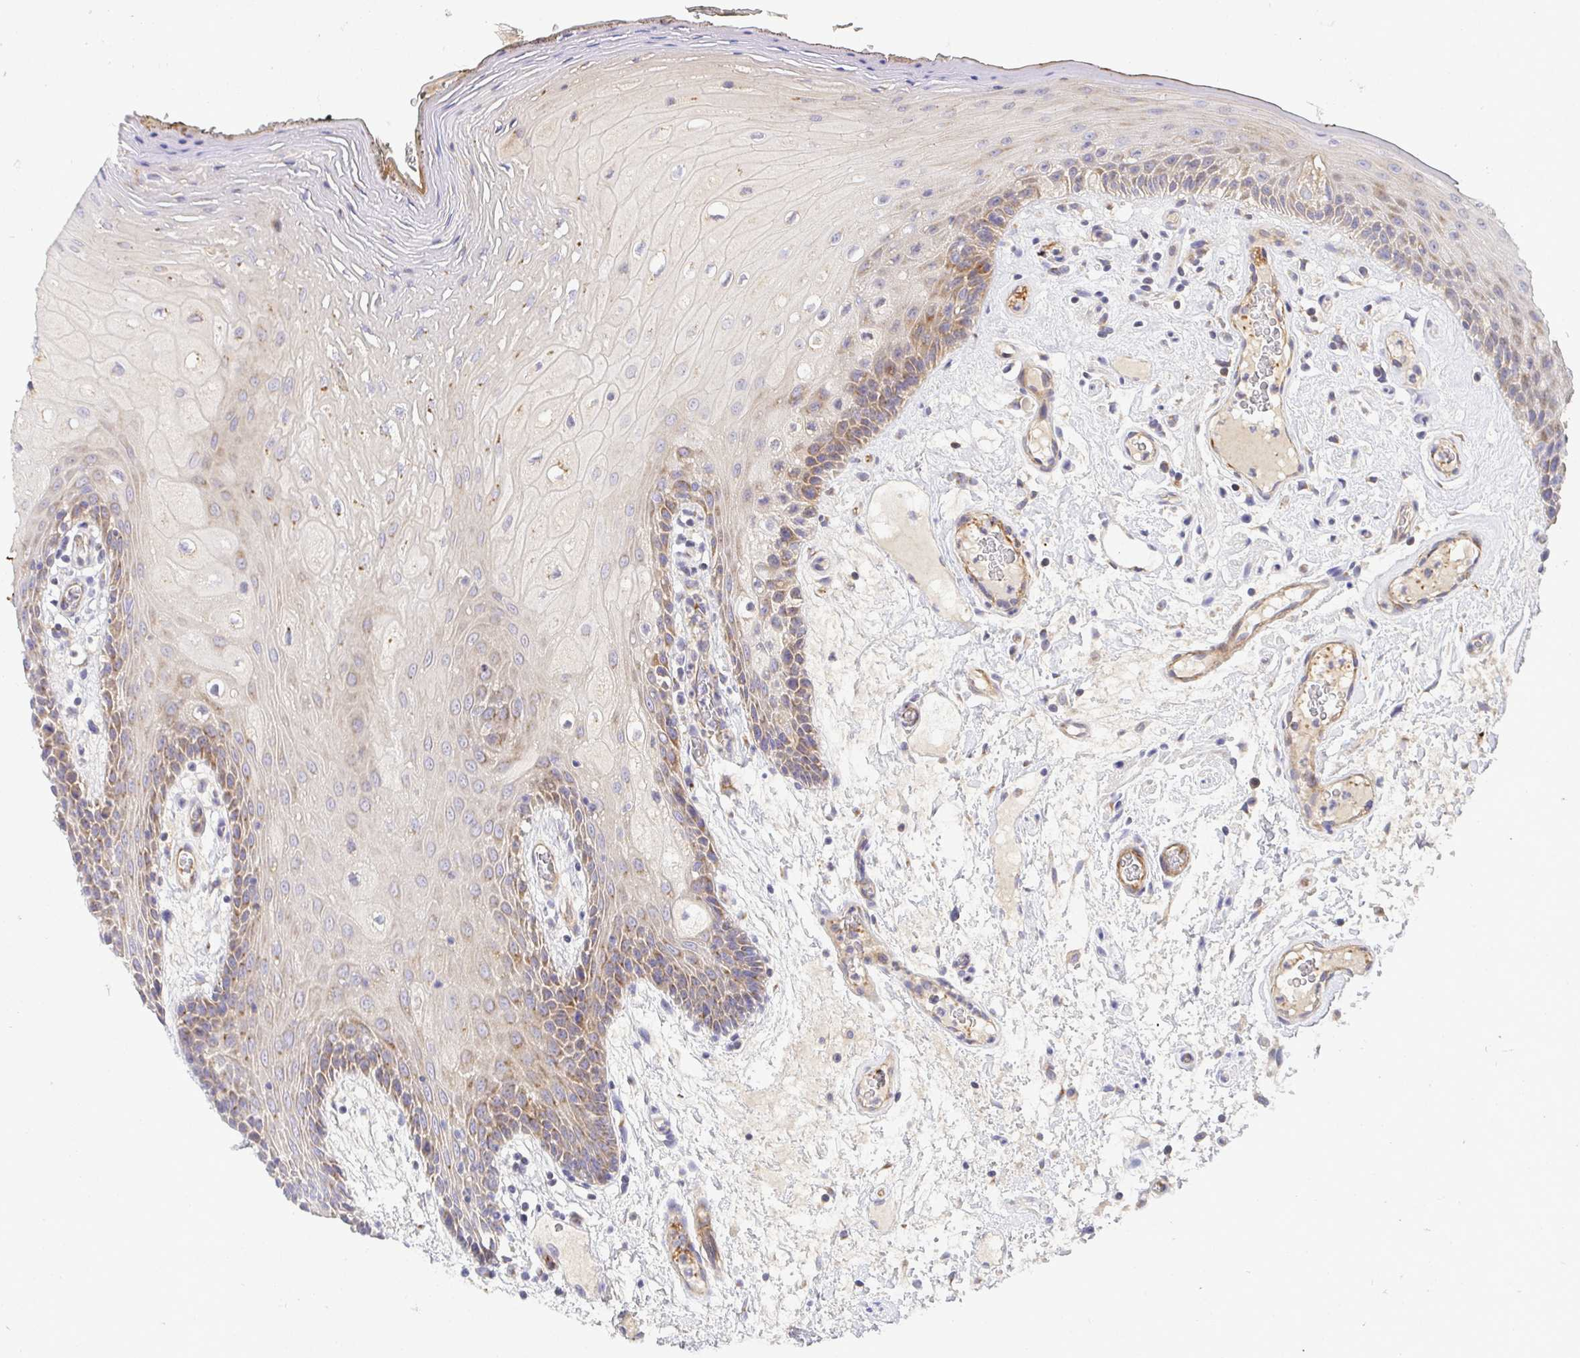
{"staining": {"intensity": "moderate", "quantity": "<25%", "location": "cytoplasmic/membranous"}, "tissue": "oral mucosa", "cell_type": "Squamous epithelial cells", "image_type": "normal", "snomed": [{"axis": "morphology", "description": "Normal tissue, NOS"}, {"axis": "morphology", "description": "Squamous cell carcinoma, NOS"}, {"axis": "topography", "description": "Oral tissue"}, {"axis": "topography", "description": "Head-Neck"}], "caption": "This is a histology image of IHC staining of benign oral mucosa, which shows moderate staining in the cytoplasmic/membranous of squamous epithelial cells.", "gene": "TM9SF4", "patient": {"sex": "male", "age": 52}}